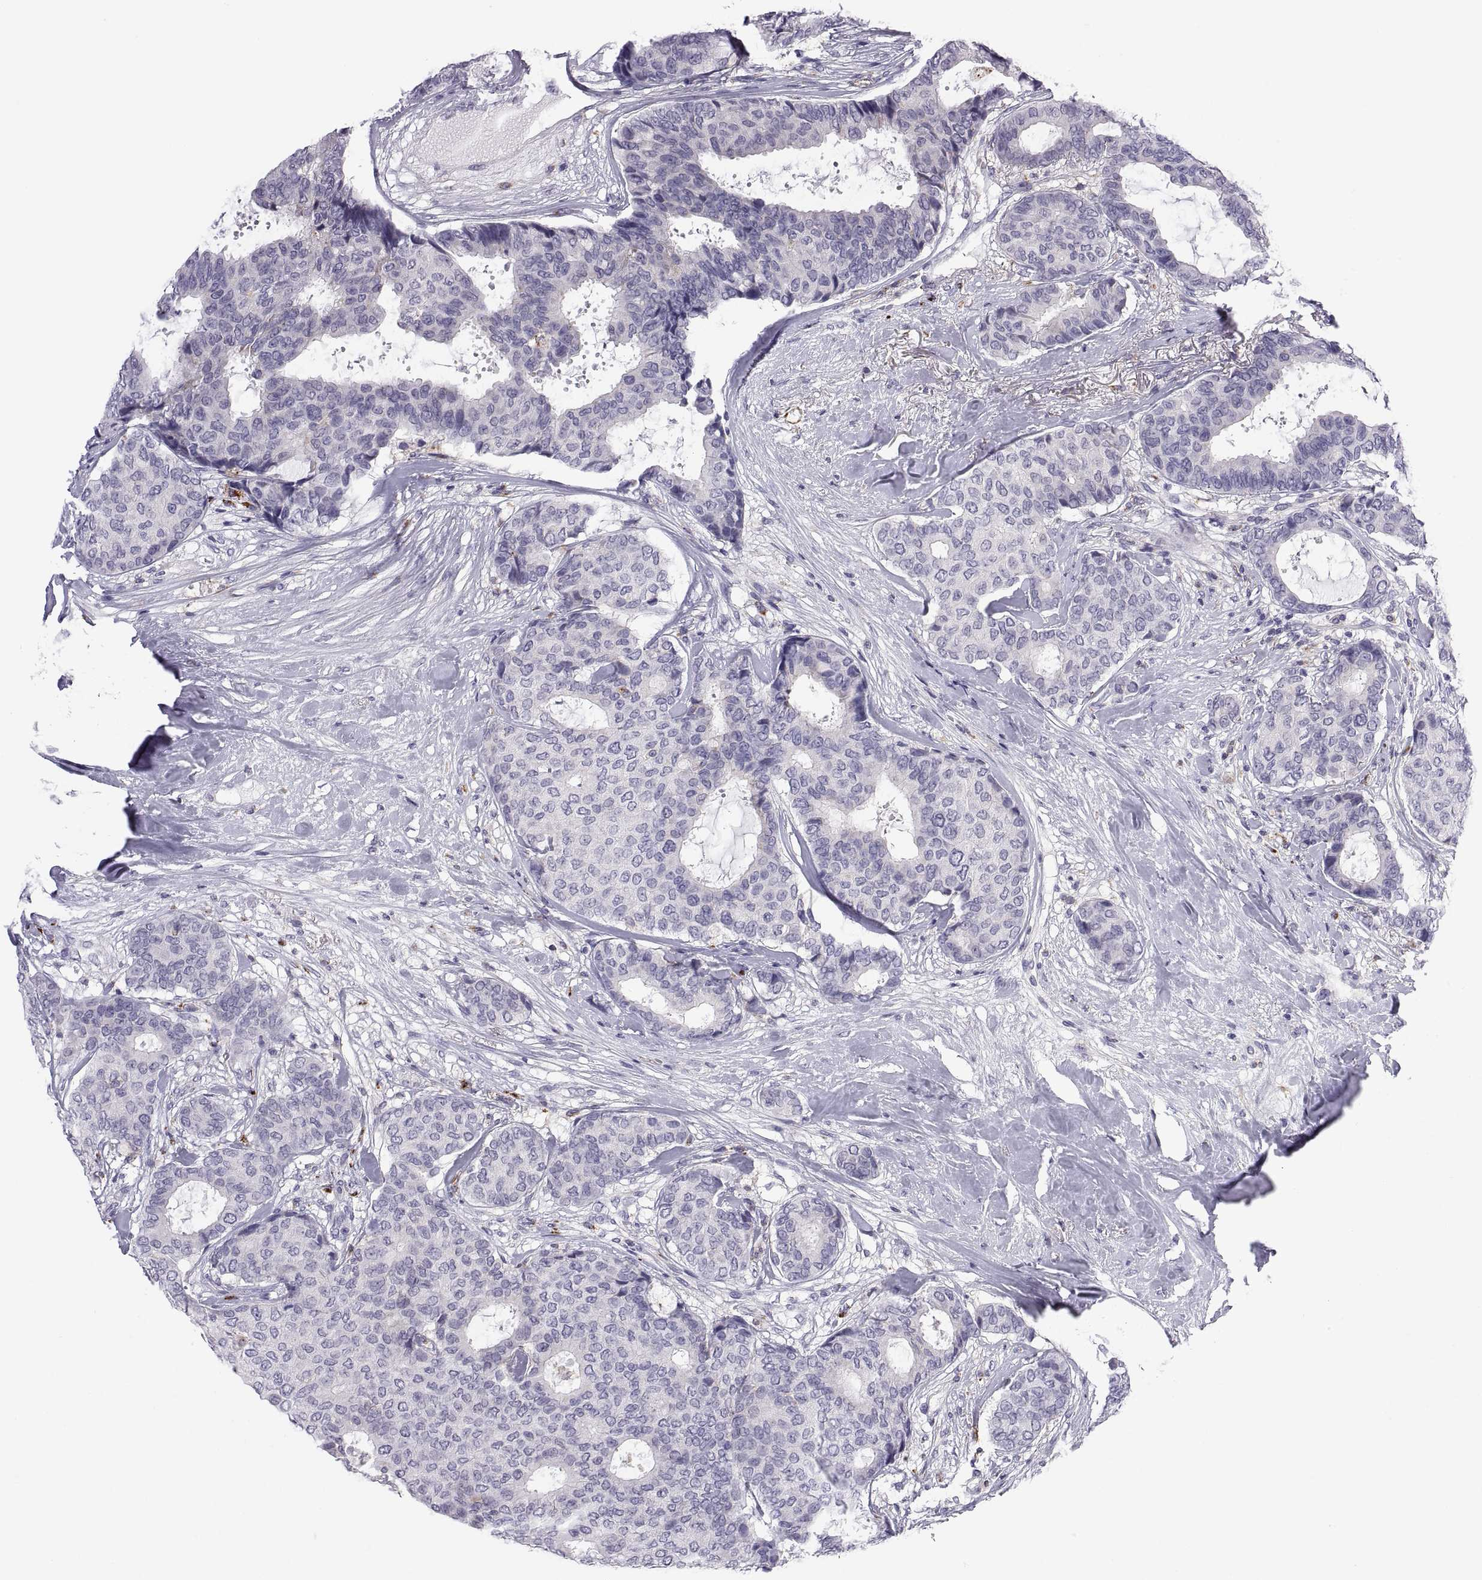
{"staining": {"intensity": "negative", "quantity": "none", "location": "none"}, "tissue": "breast cancer", "cell_type": "Tumor cells", "image_type": "cancer", "snomed": [{"axis": "morphology", "description": "Duct carcinoma"}, {"axis": "topography", "description": "Breast"}], "caption": "High power microscopy micrograph of an immunohistochemistry micrograph of invasive ductal carcinoma (breast), revealing no significant expression in tumor cells.", "gene": "RGS19", "patient": {"sex": "female", "age": 75}}